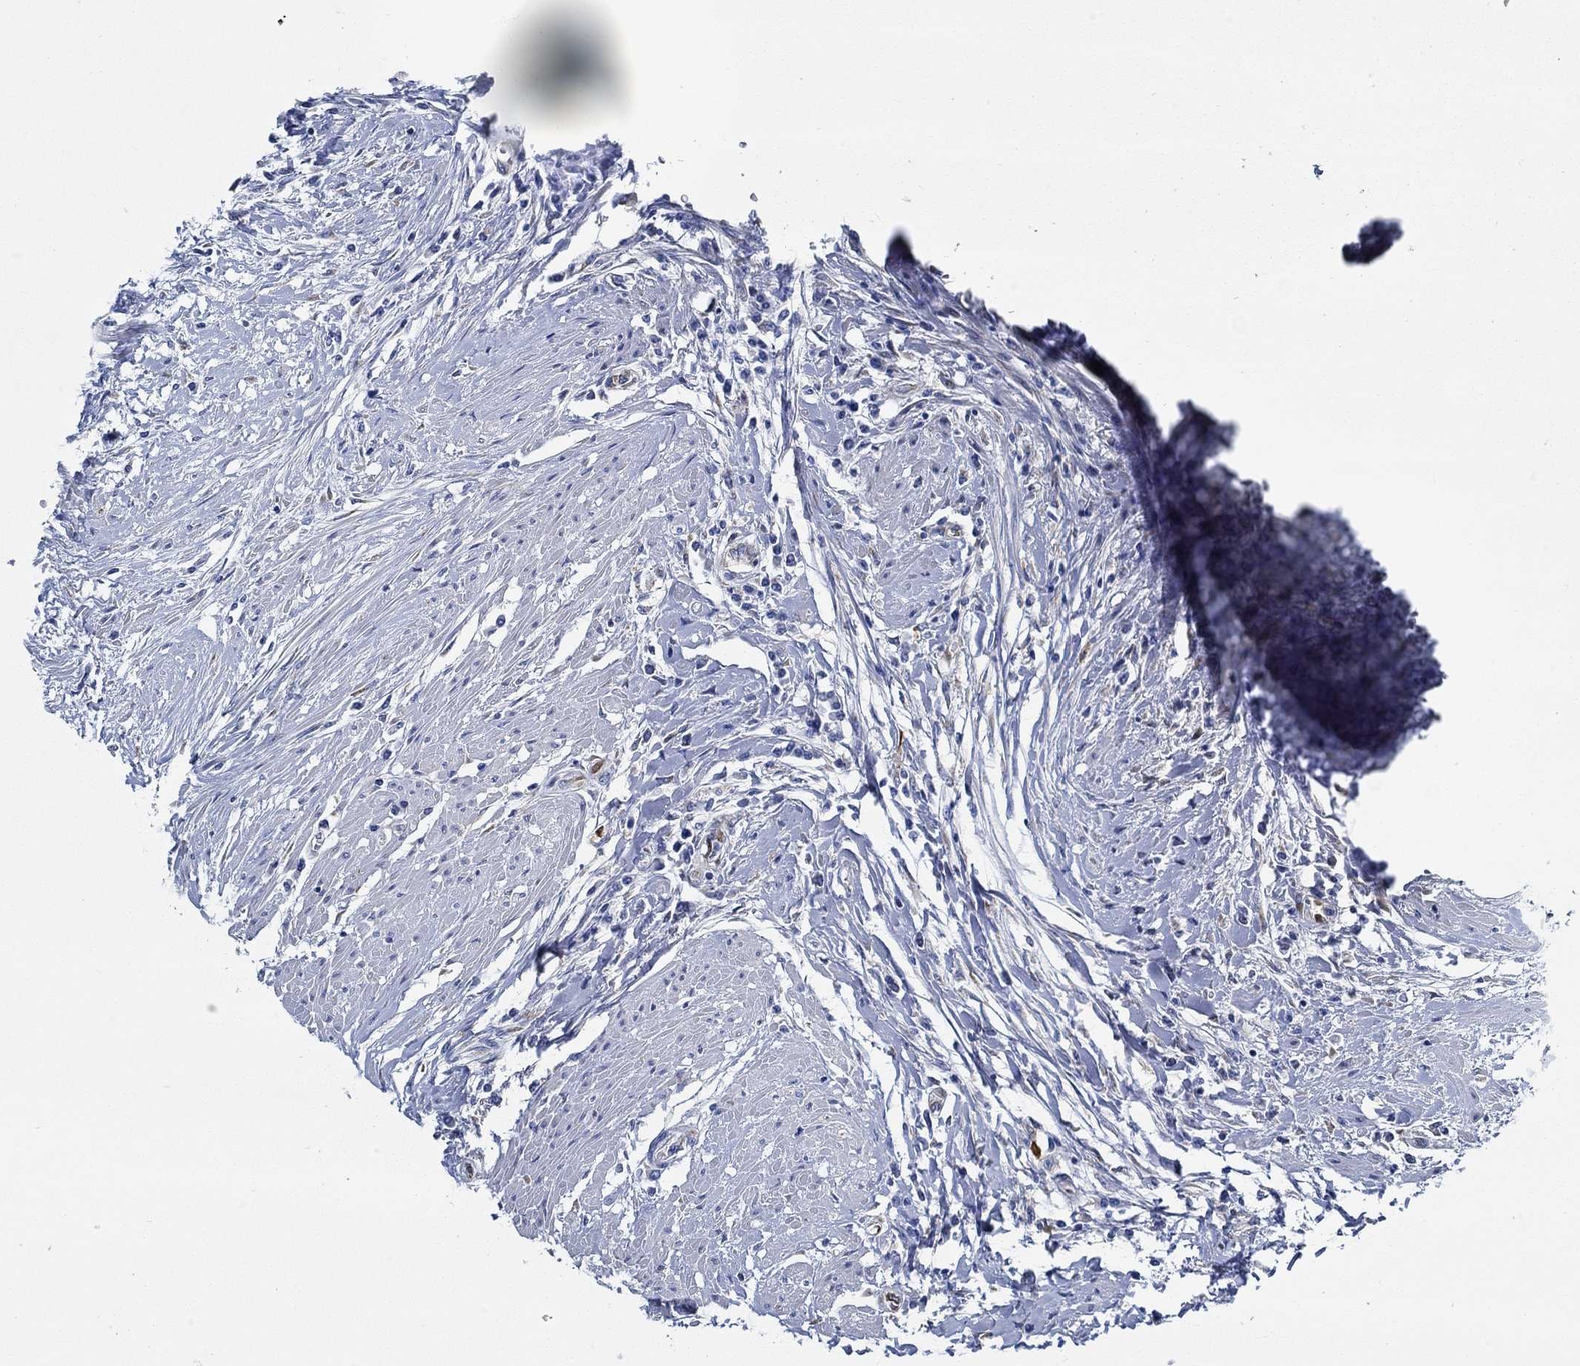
{"staining": {"intensity": "negative", "quantity": "none", "location": "none"}, "tissue": "colorectal cancer", "cell_type": "Tumor cells", "image_type": "cancer", "snomed": [{"axis": "morphology", "description": "Adenocarcinoma, NOS"}, {"axis": "topography", "description": "Rectum"}], "caption": "Adenocarcinoma (colorectal) was stained to show a protein in brown. There is no significant expression in tumor cells.", "gene": "HECW2", "patient": {"sex": "male", "age": 59}}